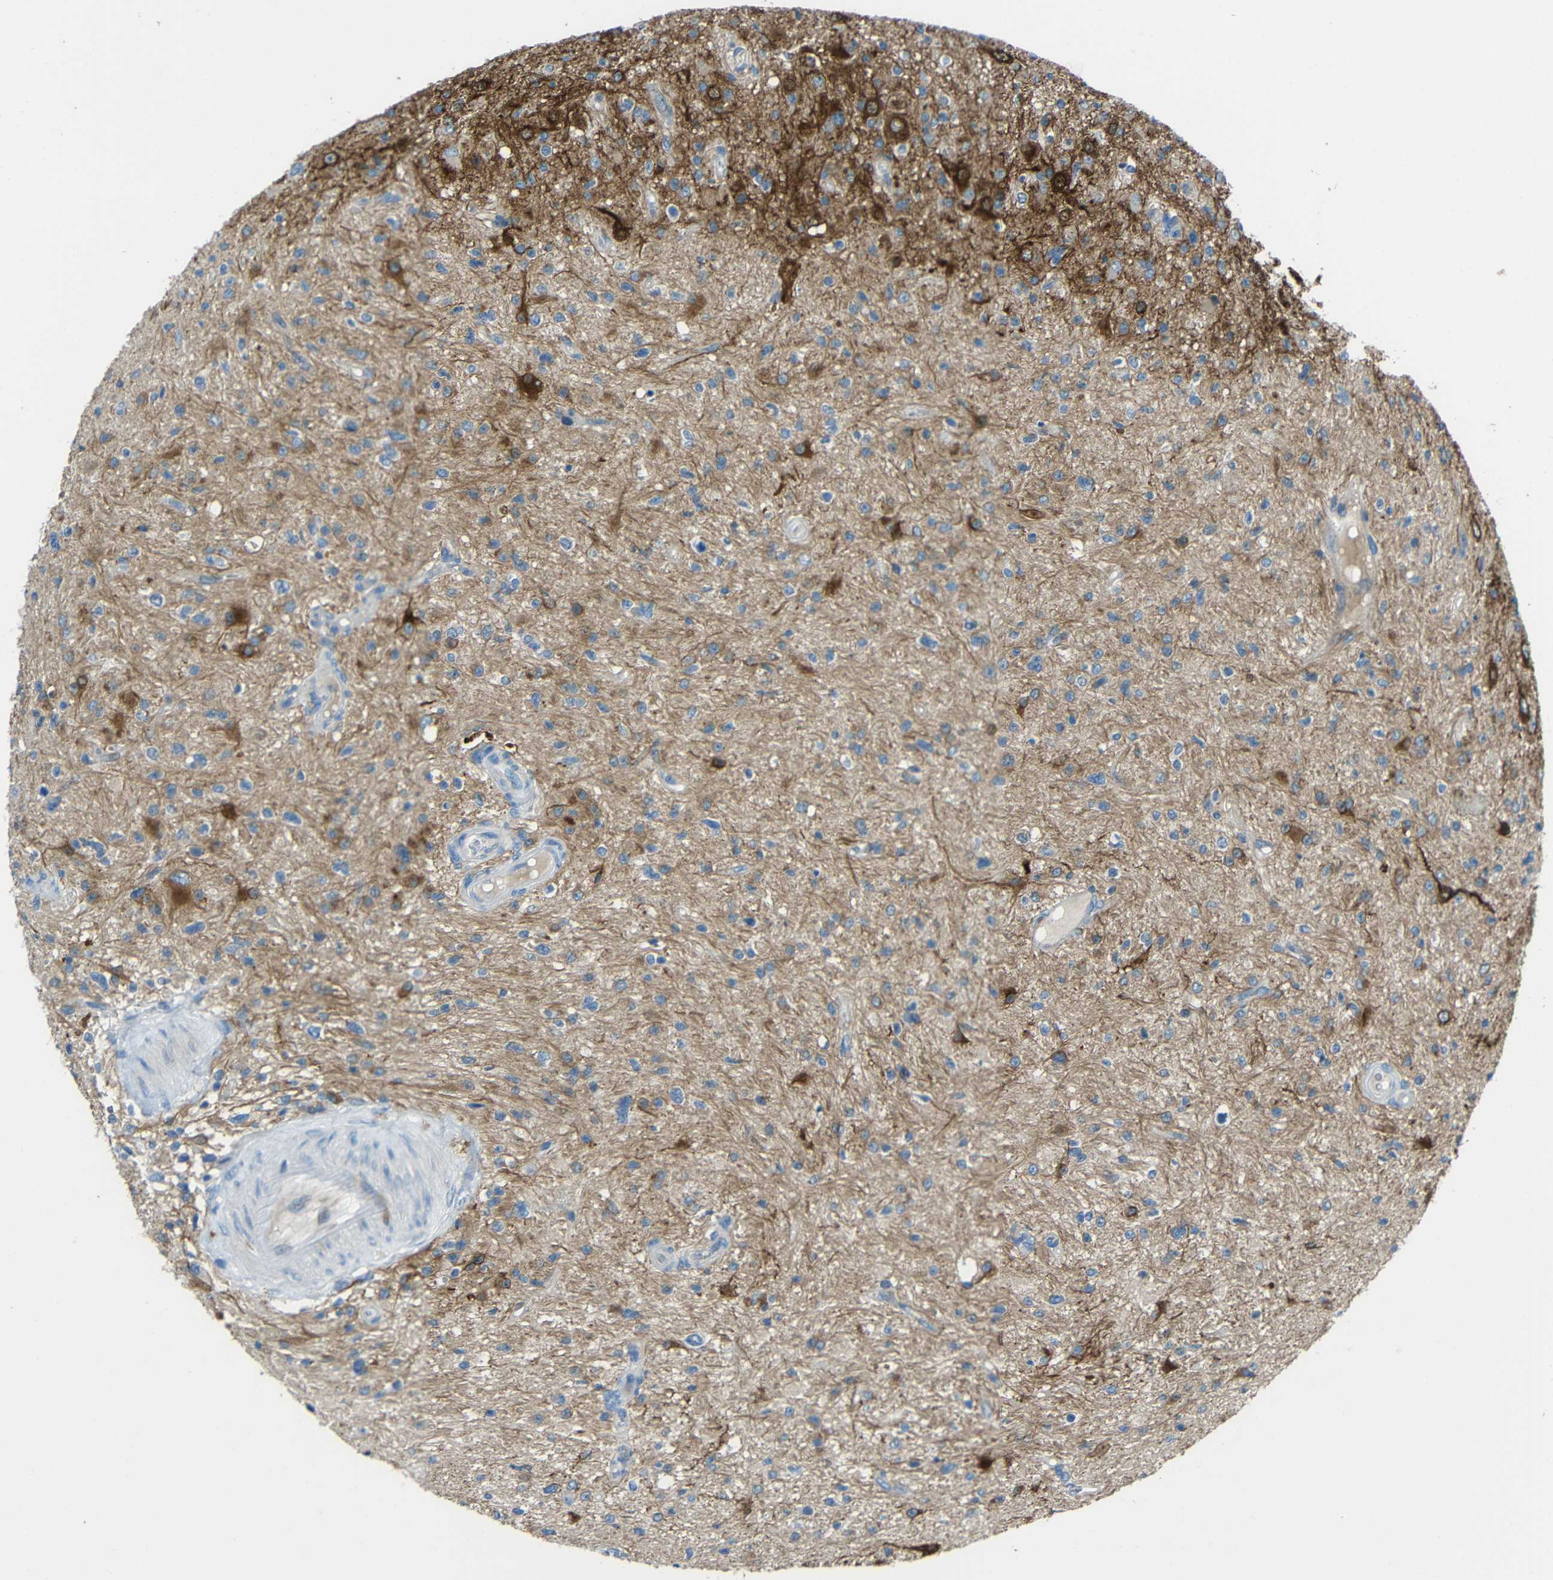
{"staining": {"intensity": "strong", "quantity": "<25%", "location": "cytoplasmic/membranous"}, "tissue": "glioma", "cell_type": "Tumor cells", "image_type": "cancer", "snomed": [{"axis": "morphology", "description": "Glioma, malignant, High grade"}, {"axis": "topography", "description": "Brain"}], "caption": "IHC photomicrograph of human malignant high-grade glioma stained for a protein (brown), which shows medium levels of strong cytoplasmic/membranous expression in approximately <25% of tumor cells.", "gene": "DCLK1", "patient": {"sex": "male", "age": 33}}